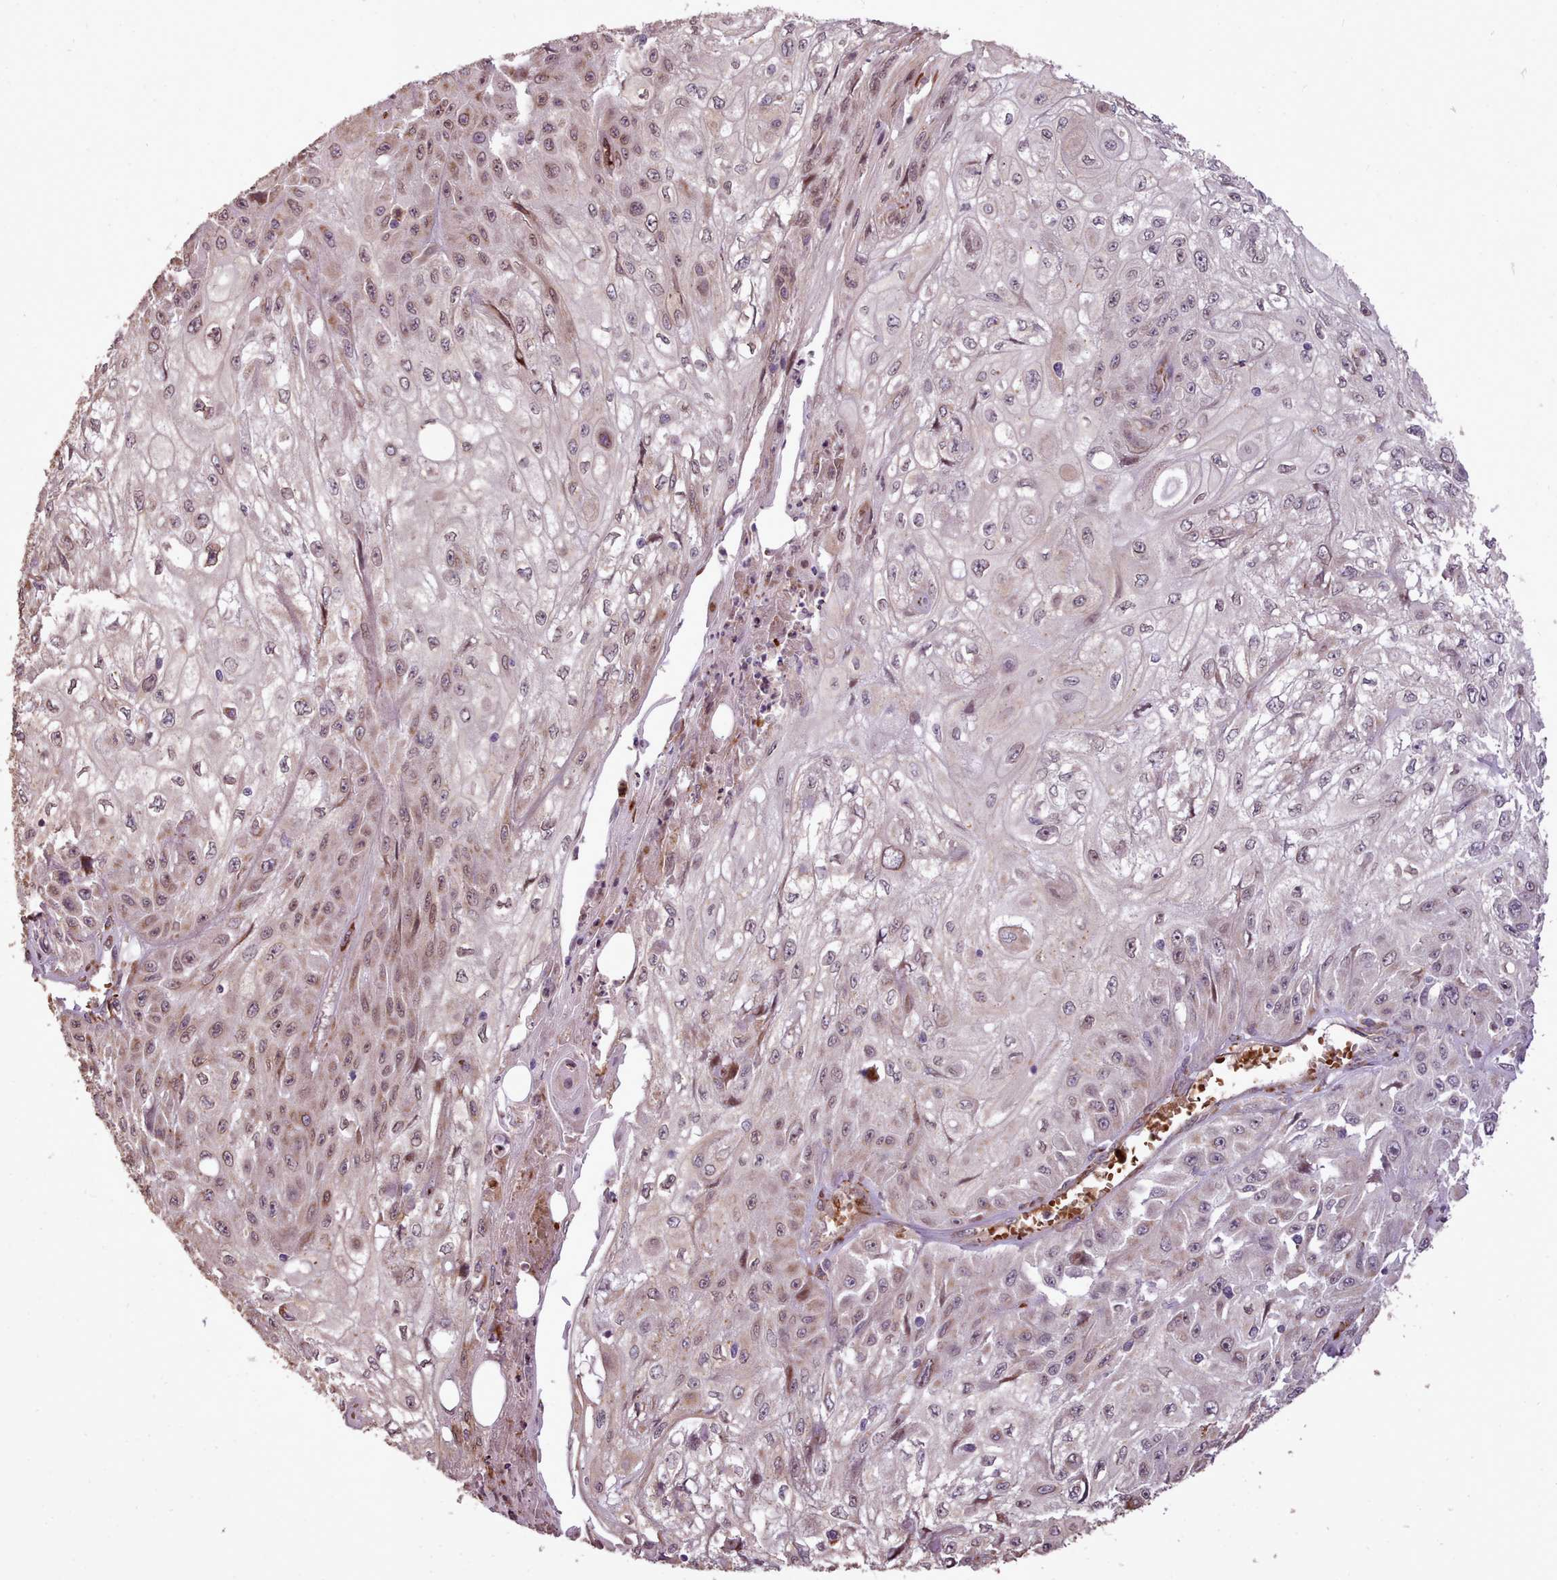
{"staining": {"intensity": "weak", "quantity": "25%-75%", "location": "nuclear"}, "tissue": "skin cancer", "cell_type": "Tumor cells", "image_type": "cancer", "snomed": [{"axis": "morphology", "description": "Squamous cell carcinoma, NOS"}, {"axis": "morphology", "description": "Squamous cell carcinoma, metastatic, NOS"}, {"axis": "topography", "description": "Skin"}, {"axis": "topography", "description": "Lymph node"}], "caption": "Weak nuclear positivity for a protein is appreciated in approximately 25%-75% of tumor cells of squamous cell carcinoma (skin) using immunohistochemistry (IHC).", "gene": "CABP1", "patient": {"sex": "male", "age": 75}}